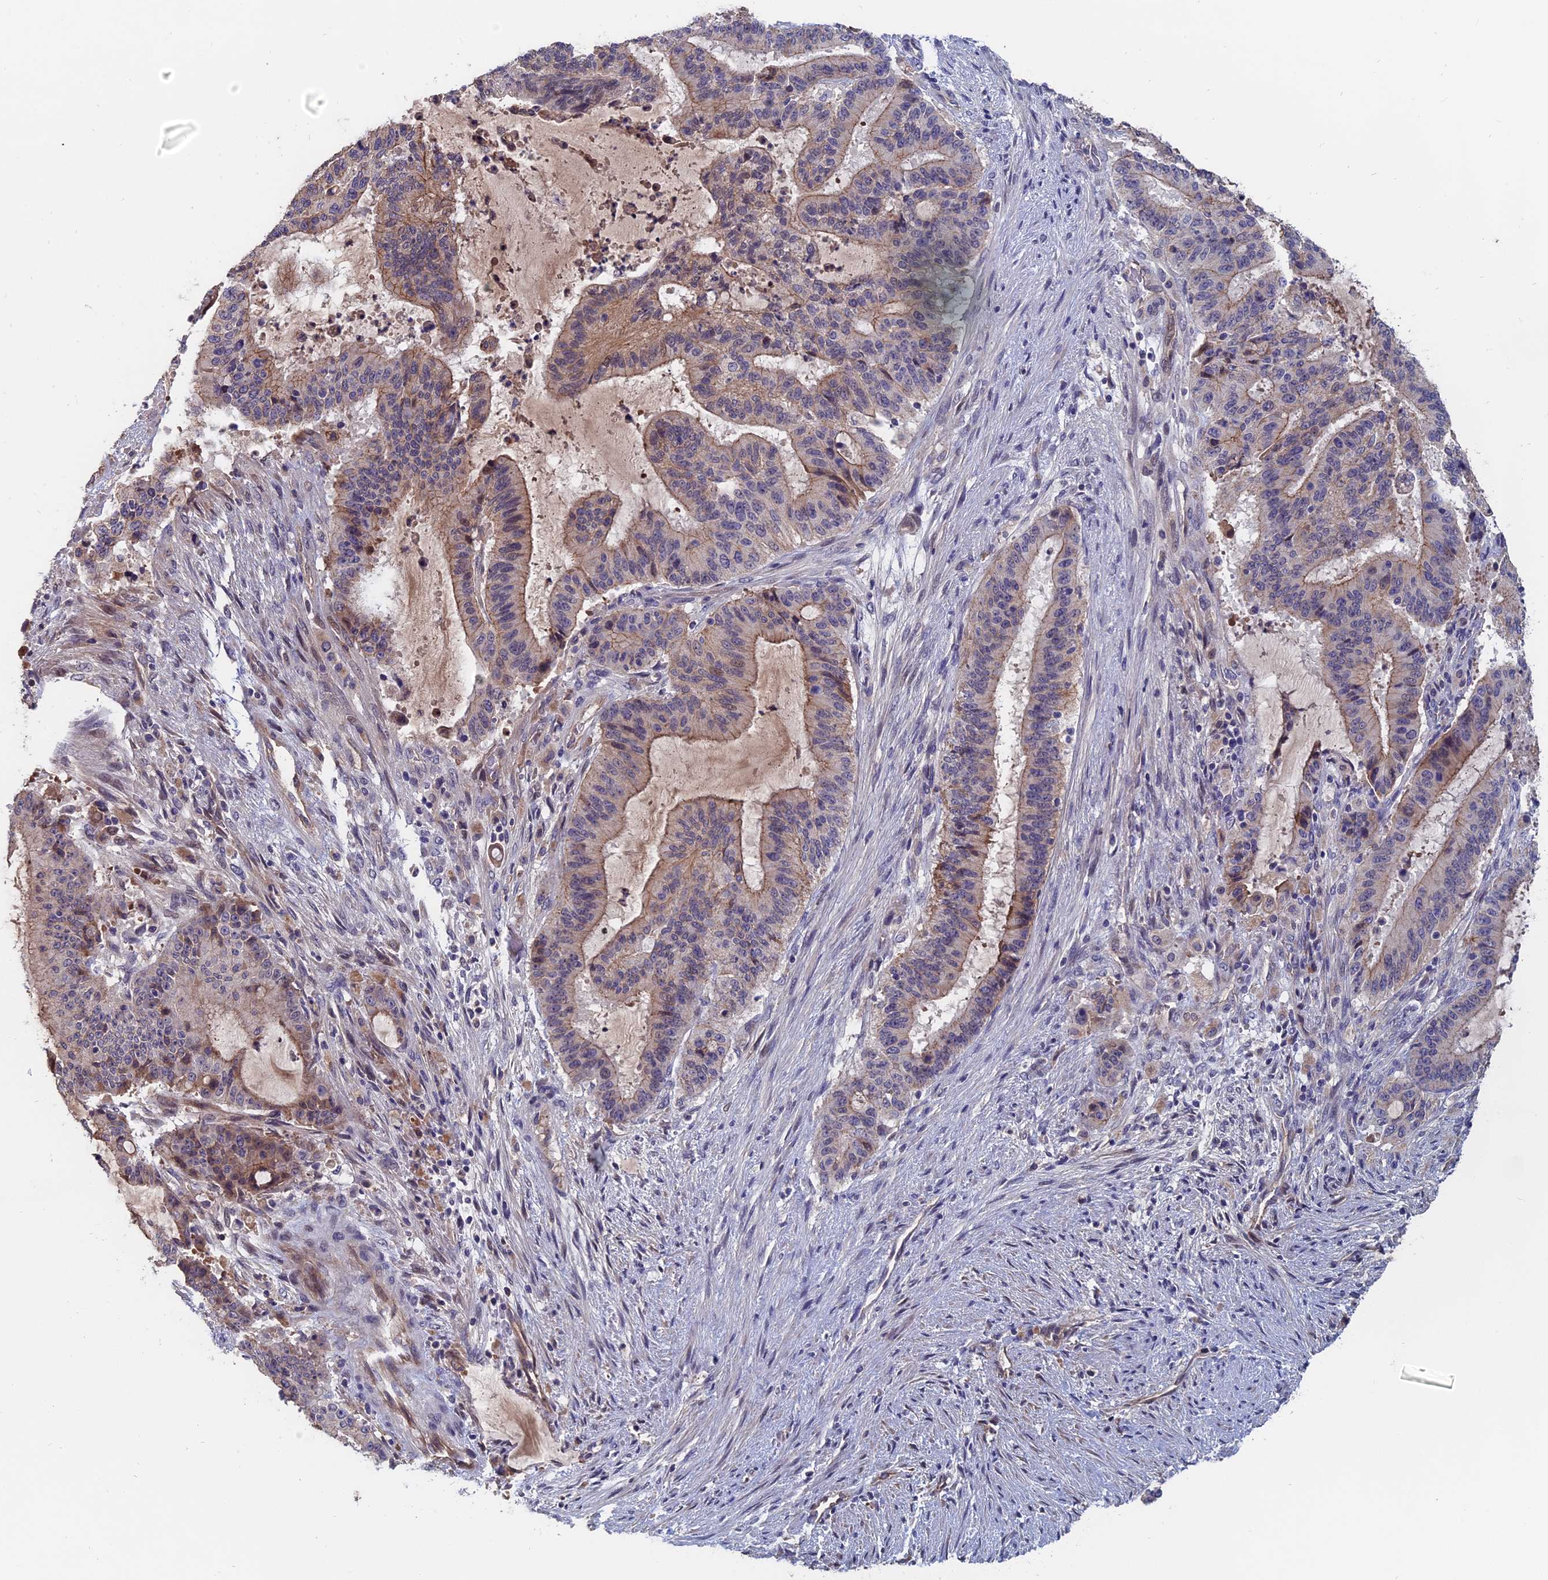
{"staining": {"intensity": "weak", "quantity": "25%-75%", "location": "cytoplasmic/membranous"}, "tissue": "liver cancer", "cell_type": "Tumor cells", "image_type": "cancer", "snomed": [{"axis": "morphology", "description": "Normal tissue, NOS"}, {"axis": "morphology", "description": "Cholangiocarcinoma"}, {"axis": "topography", "description": "Liver"}, {"axis": "topography", "description": "Peripheral nerve tissue"}], "caption": "Immunohistochemistry (IHC) (DAB) staining of human liver cholangiocarcinoma exhibits weak cytoplasmic/membranous protein expression in approximately 25%-75% of tumor cells. (IHC, brightfield microscopy, high magnification).", "gene": "SLC33A1", "patient": {"sex": "female", "age": 73}}